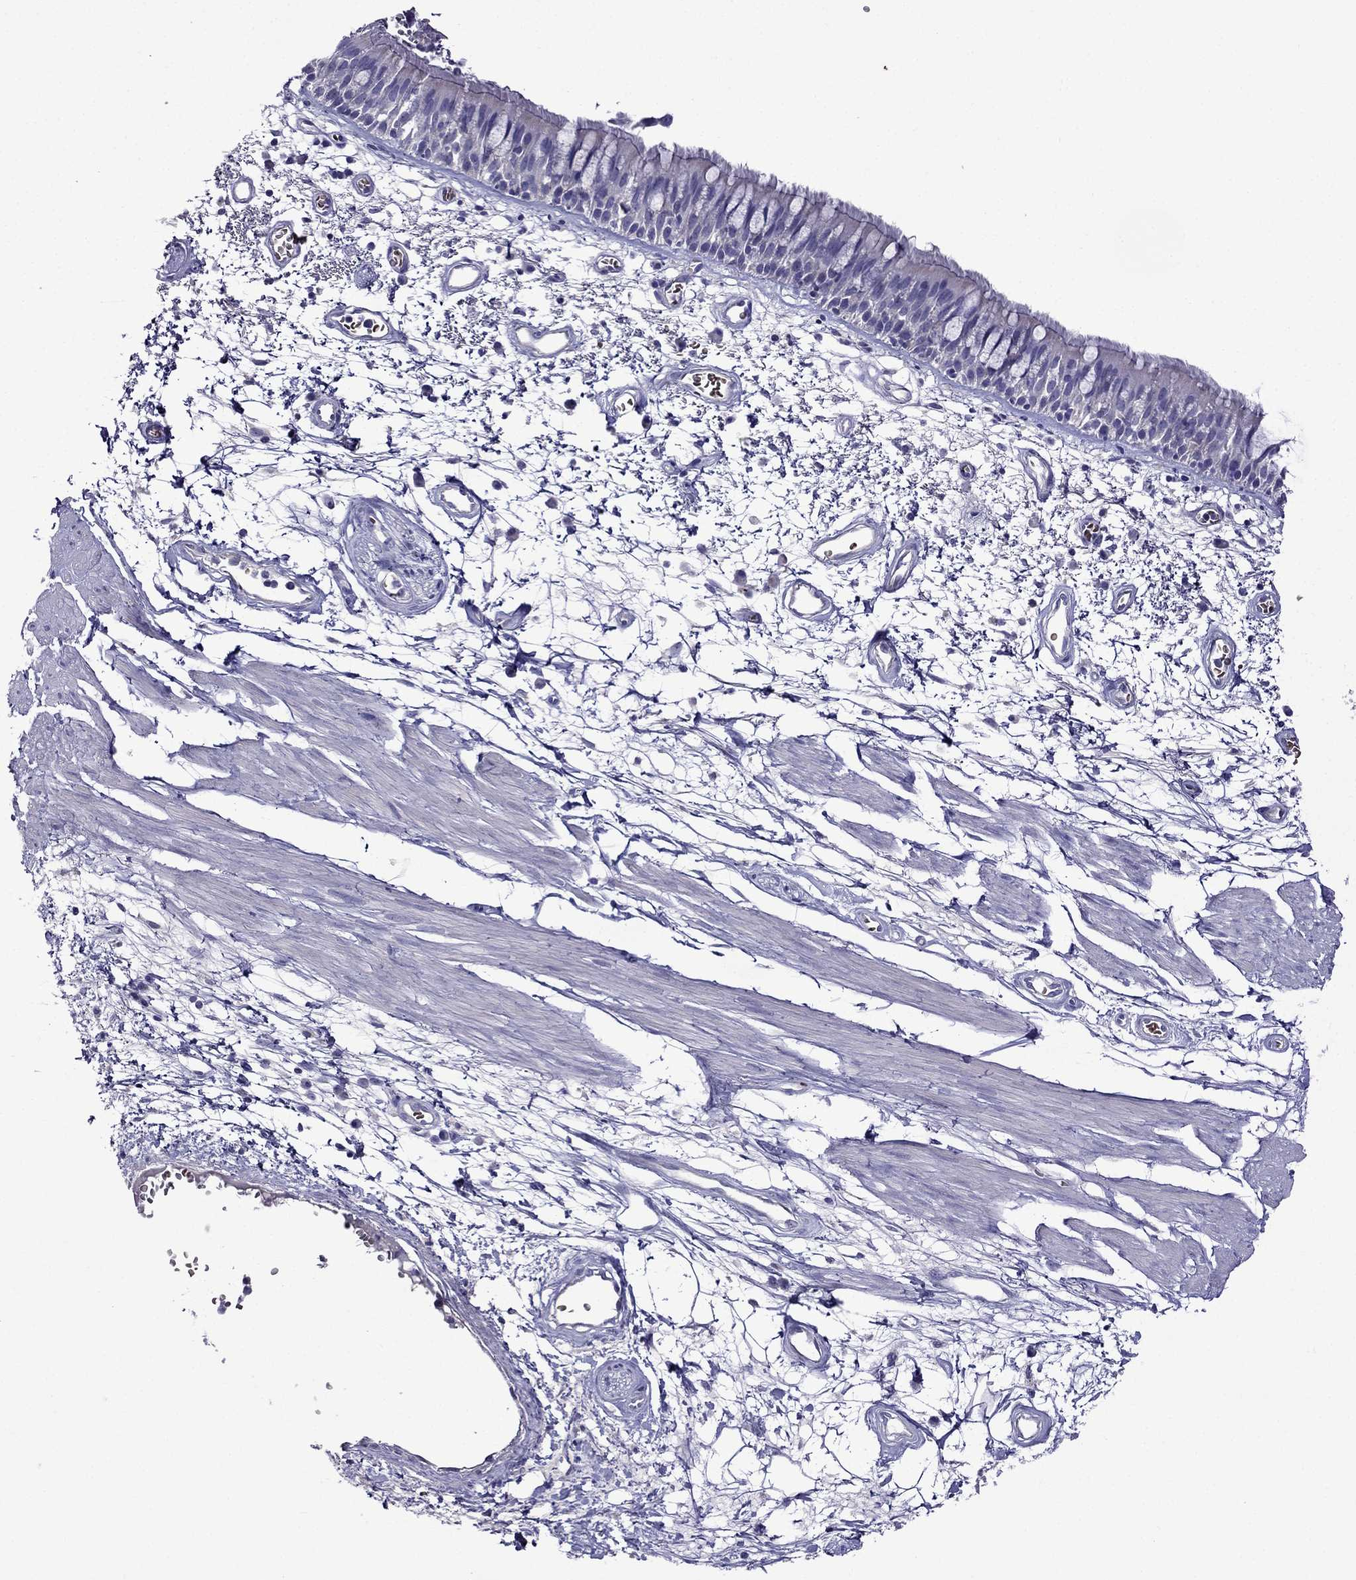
{"staining": {"intensity": "negative", "quantity": "none", "location": "none"}, "tissue": "bronchus", "cell_type": "Respiratory epithelial cells", "image_type": "normal", "snomed": [{"axis": "morphology", "description": "Normal tissue, NOS"}, {"axis": "morphology", "description": "Squamous cell carcinoma, NOS"}, {"axis": "topography", "description": "Cartilage tissue"}, {"axis": "topography", "description": "Bronchus"}, {"axis": "topography", "description": "Lung"}], "caption": "Bronchus was stained to show a protein in brown. There is no significant expression in respiratory epithelial cells. (Immunohistochemistry (ihc), brightfield microscopy, high magnification).", "gene": "TDRD1", "patient": {"sex": "male", "age": 66}}